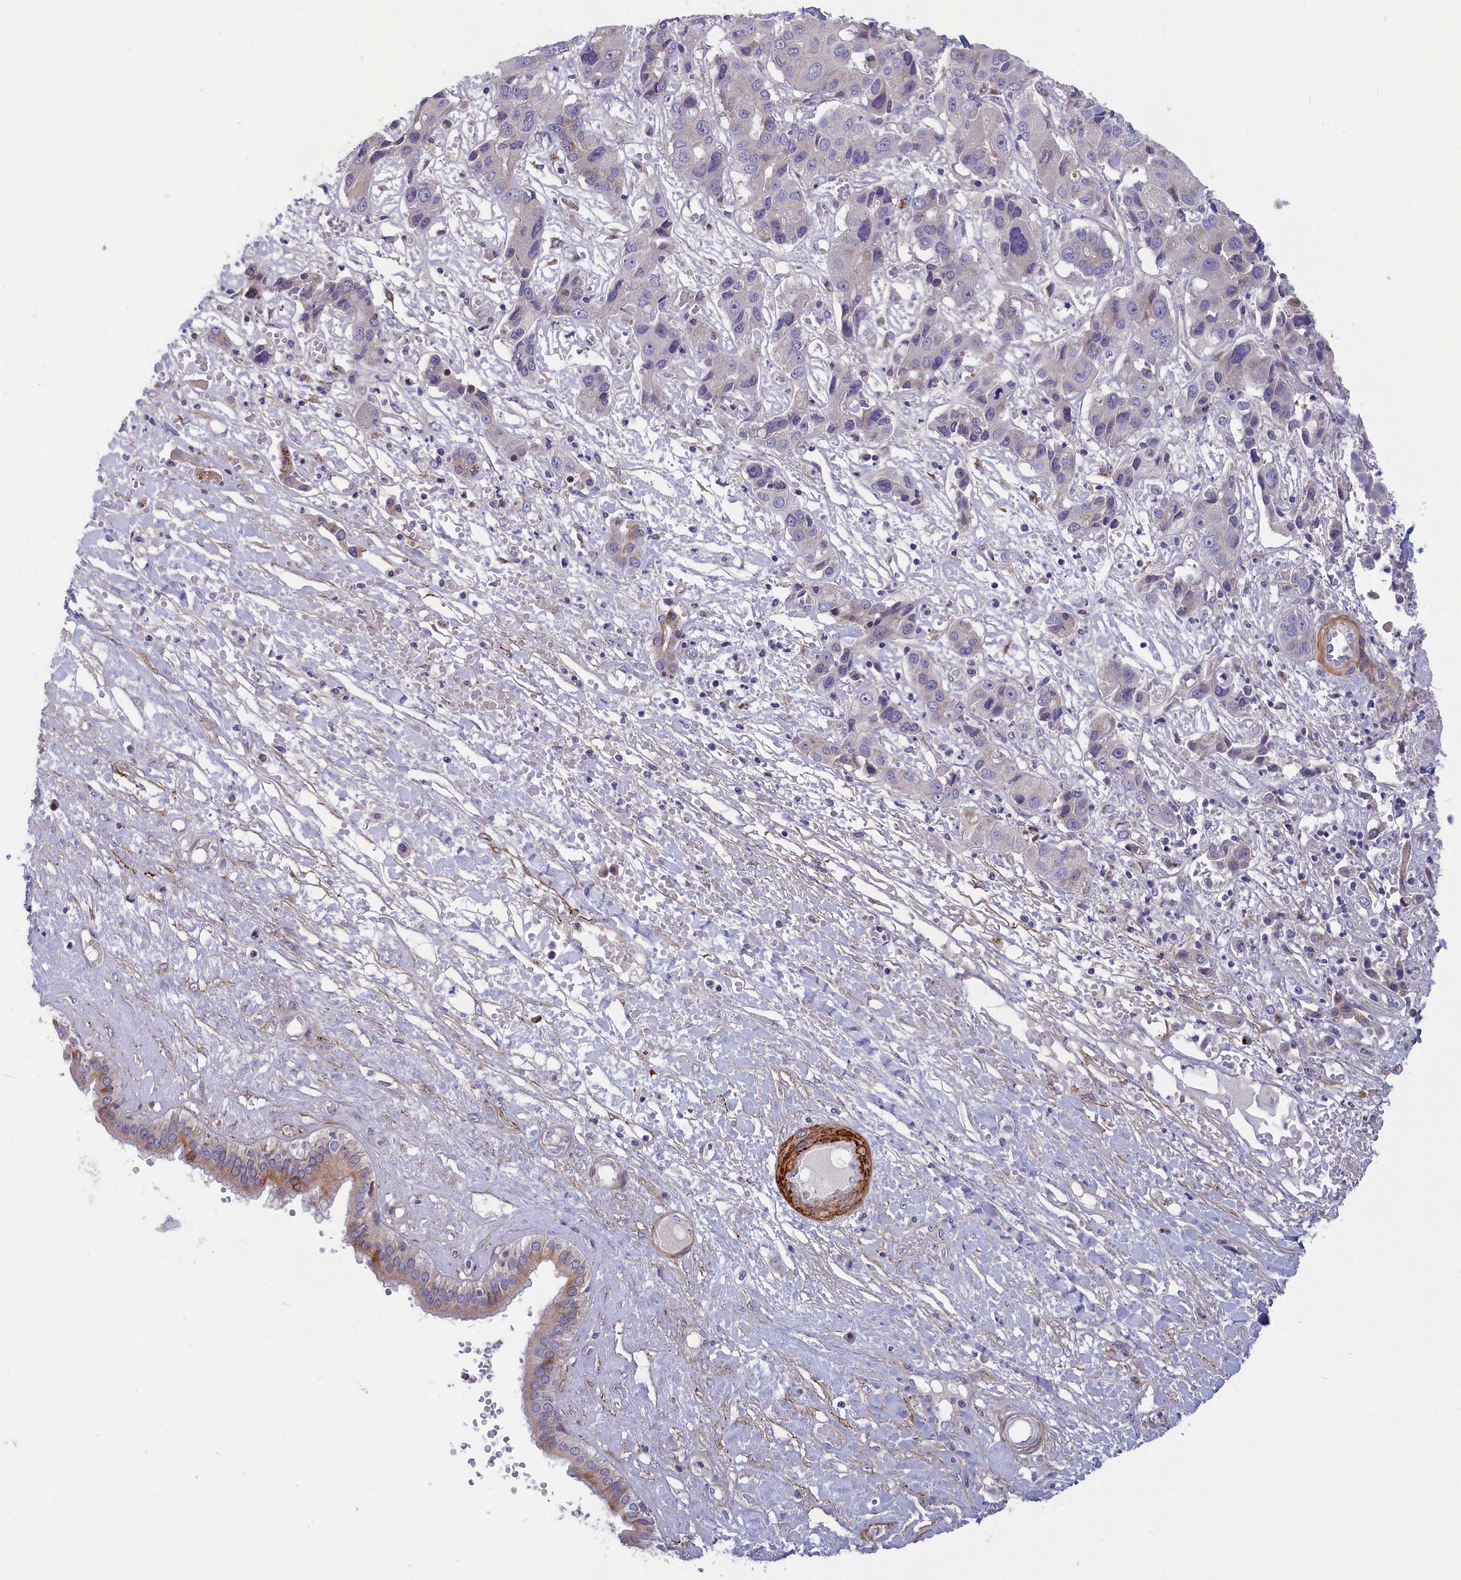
{"staining": {"intensity": "negative", "quantity": "none", "location": "none"}, "tissue": "liver cancer", "cell_type": "Tumor cells", "image_type": "cancer", "snomed": [{"axis": "morphology", "description": "Cholangiocarcinoma"}, {"axis": "topography", "description": "Liver"}], "caption": "This is an immunohistochemistry image of liver cancer. There is no expression in tumor cells.", "gene": "TUBGCP4", "patient": {"sex": "male", "age": 67}}